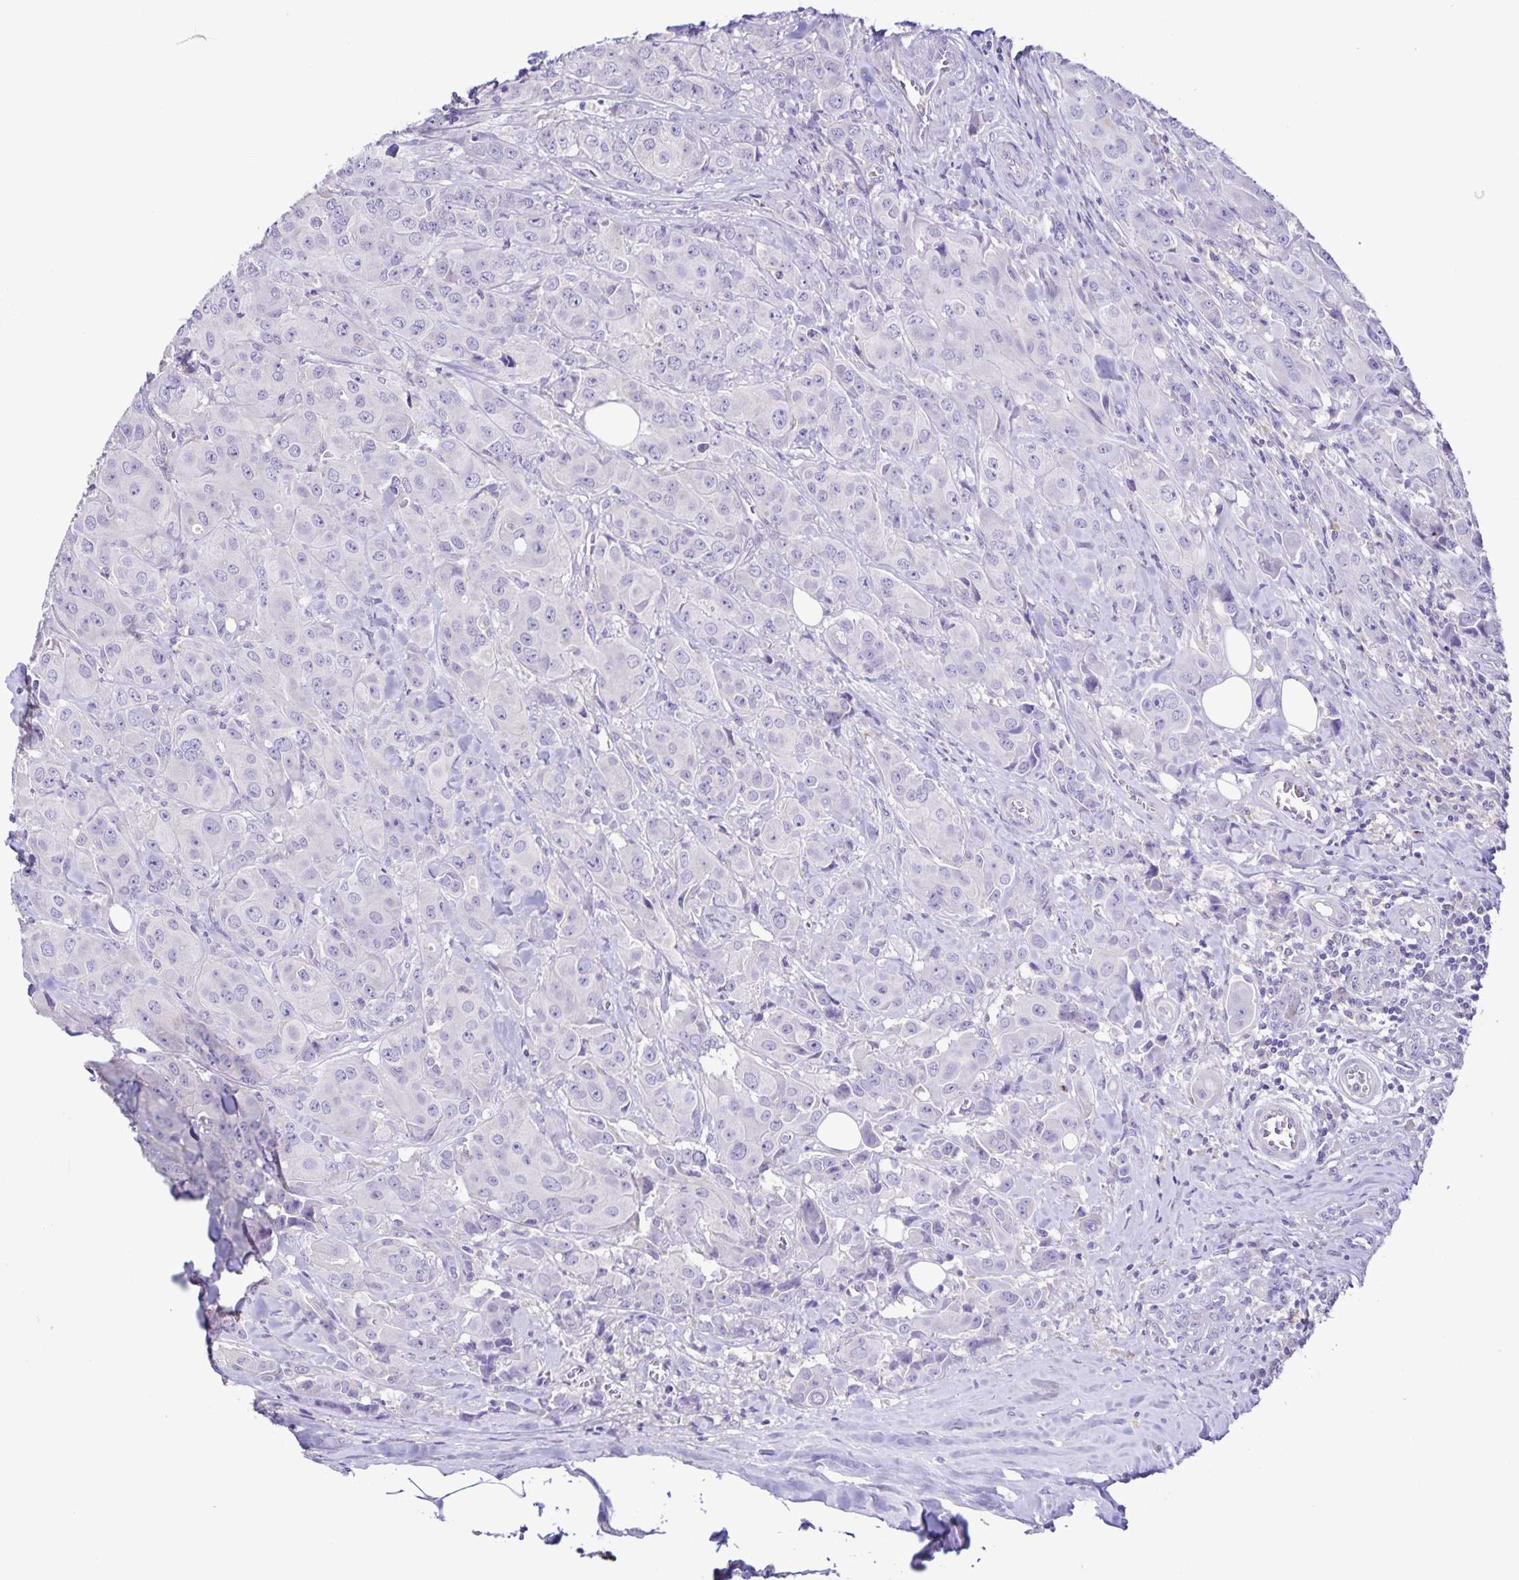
{"staining": {"intensity": "negative", "quantity": "none", "location": "none"}, "tissue": "breast cancer", "cell_type": "Tumor cells", "image_type": "cancer", "snomed": [{"axis": "morphology", "description": "Normal tissue, NOS"}, {"axis": "morphology", "description": "Duct carcinoma"}, {"axis": "topography", "description": "Breast"}], "caption": "IHC of human breast invasive ductal carcinoma demonstrates no positivity in tumor cells.", "gene": "BOLL", "patient": {"sex": "female", "age": 43}}